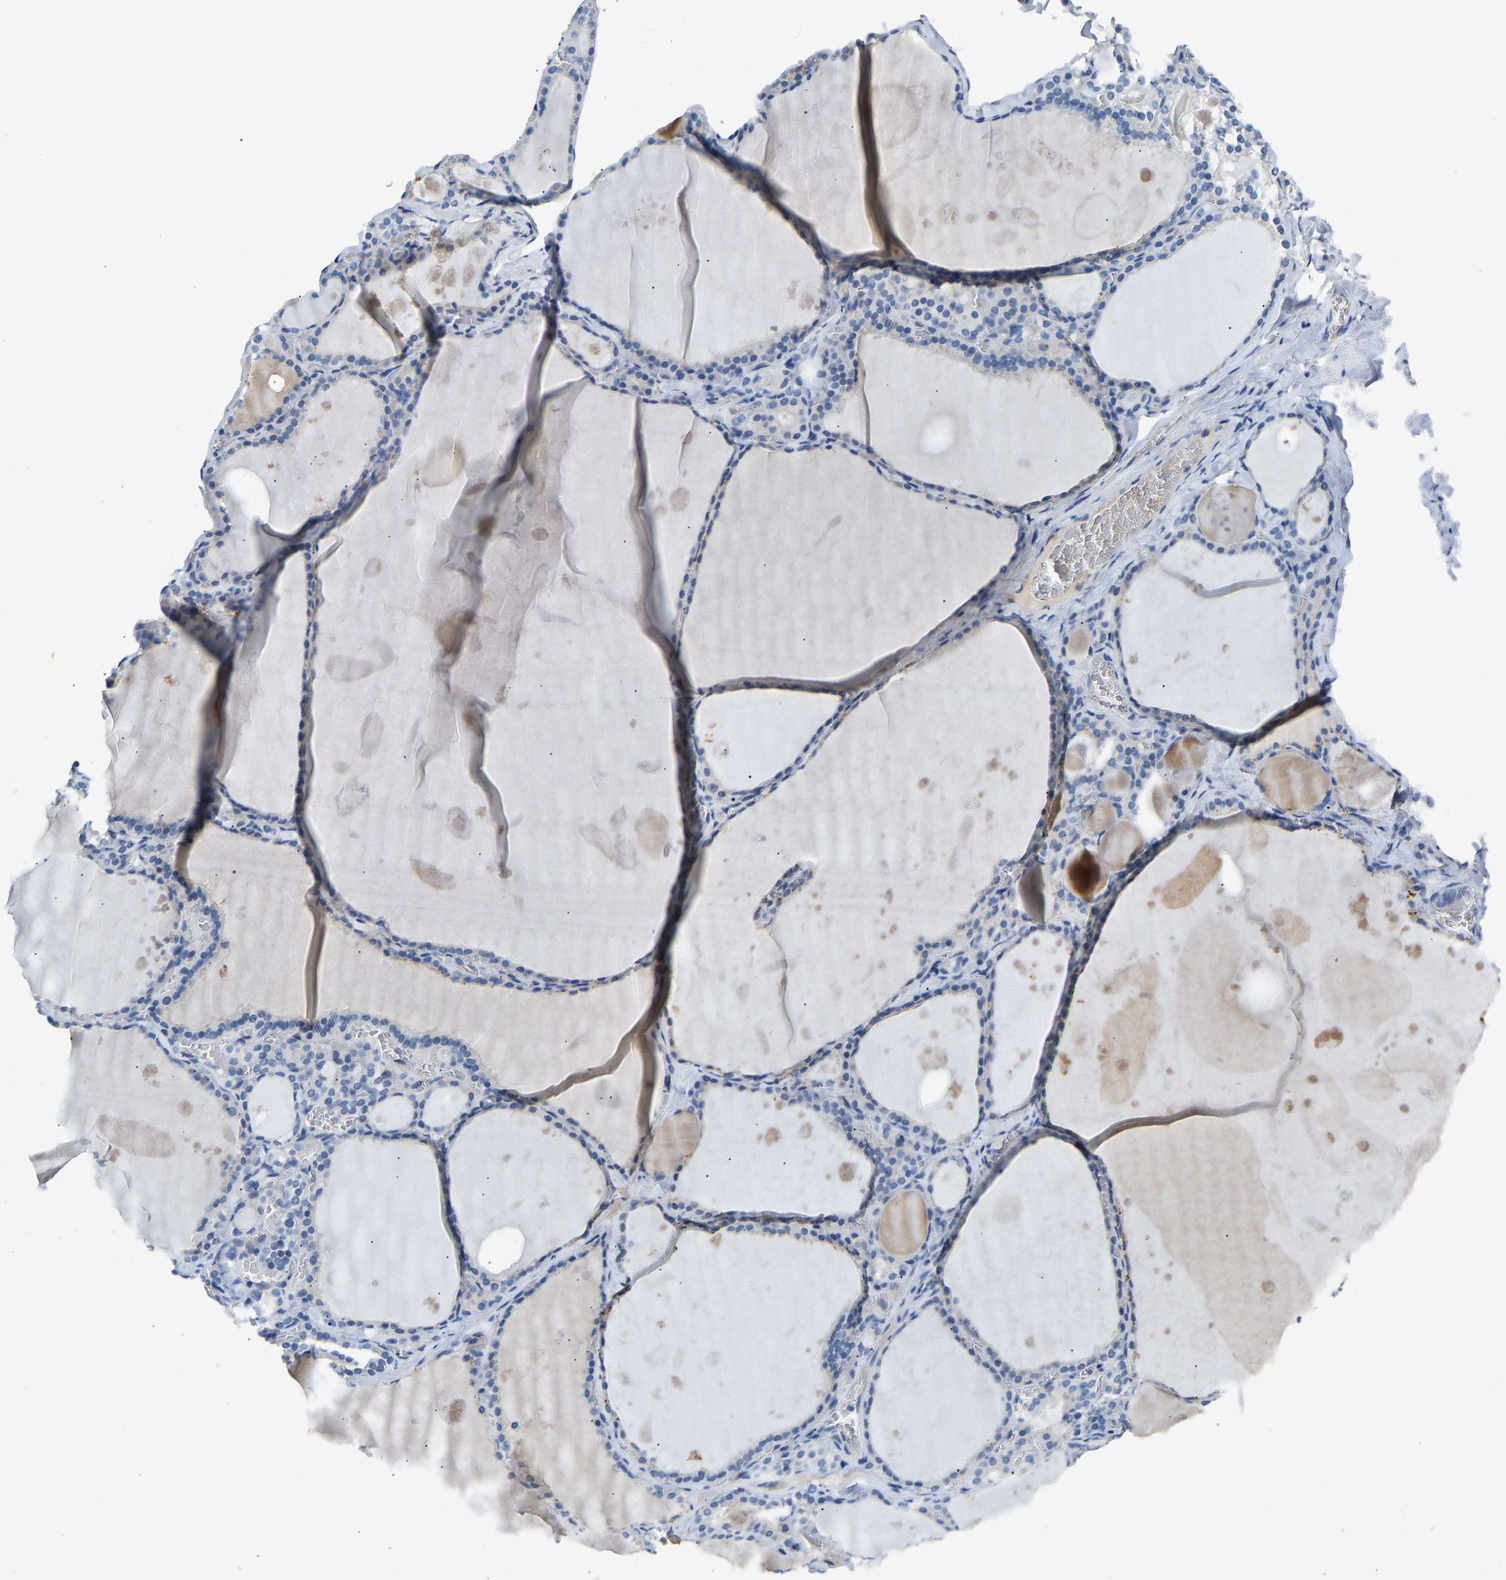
{"staining": {"intensity": "negative", "quantity": "none", "location": "none"}, "tissue": "thyroid gland", "cell_type": "Glandular cells", "image_type": "normal", "snomed": [{"axis": "morphology", "description": "Normal tissue, NOS"}, {"axis": "topography", "description": "Thyroid gland"}], "caption": "There is no significant positivity in glandular cells of thyroid gland. (Immunohistochemistry (ihc), brightfield microscopy, high magnification).", "gene": "DNAAF5", "patient": {"sex": "male", "age": 56}}